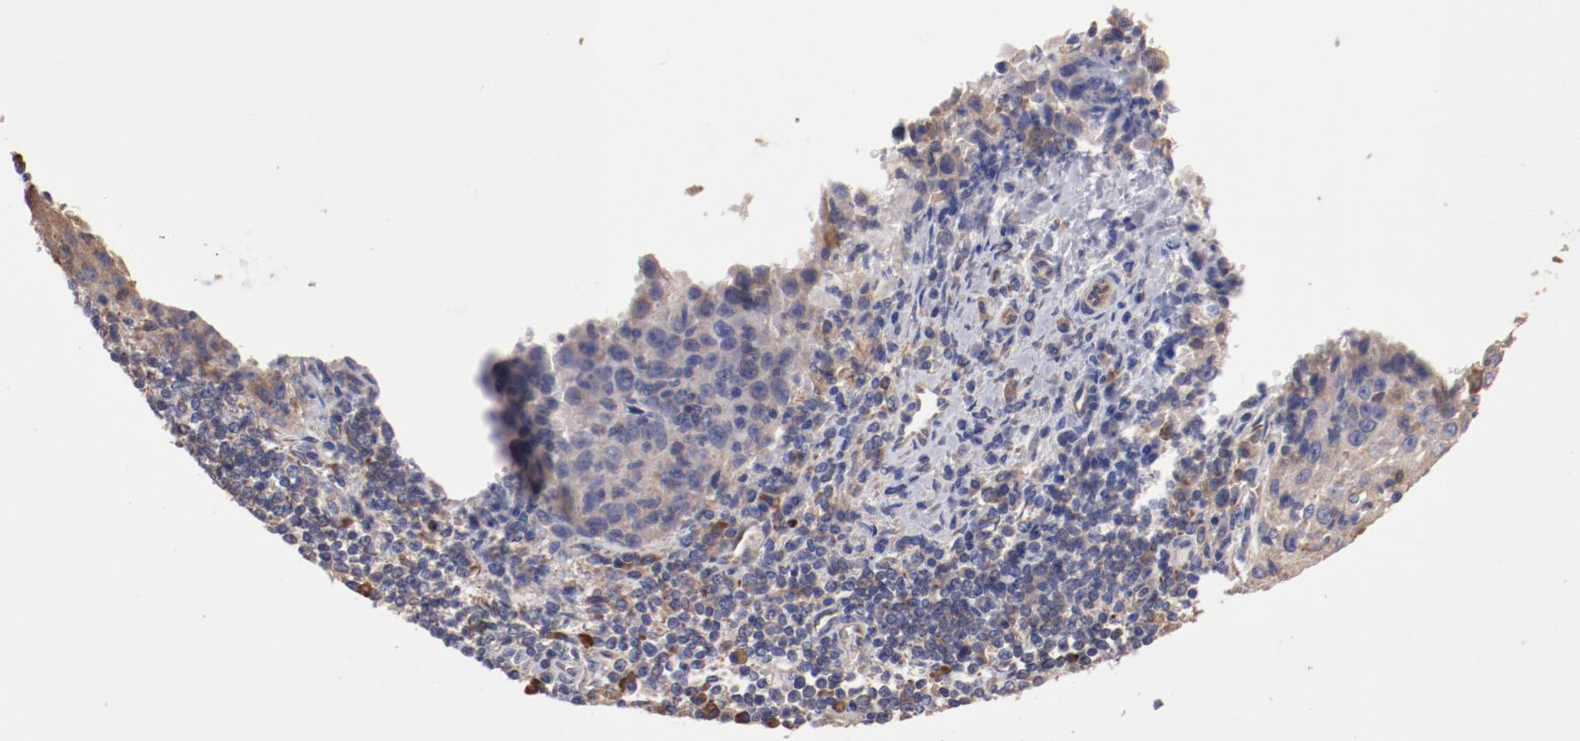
{"staining": {"intensity": "weak", "quantity": ">75%", "location": "cytoplasmic/membranous"}, "tissue": "cervical cancer", "cell_type": "Tumor cells", "image_type": "cancer", "snomed": [{"axis": "morphology", "description": "Squamous cell carcinoma, NOS"}, {"axis": "topography", "description": "Cervix"}], "caption": "Immunohistochemistry (IHC) histopathology image of neoplastic tissue: cervical squamous cell carcinoma stained using immunohistochemistry demonstrates low levels of weak protein expression localized specifically in the cytoplasmic/membranous of tumor cells, appearing as a cytoplasmic/membranous brown color.", "gene": "NFKBIE", "patient": {"sex": "female", "age": 27}}